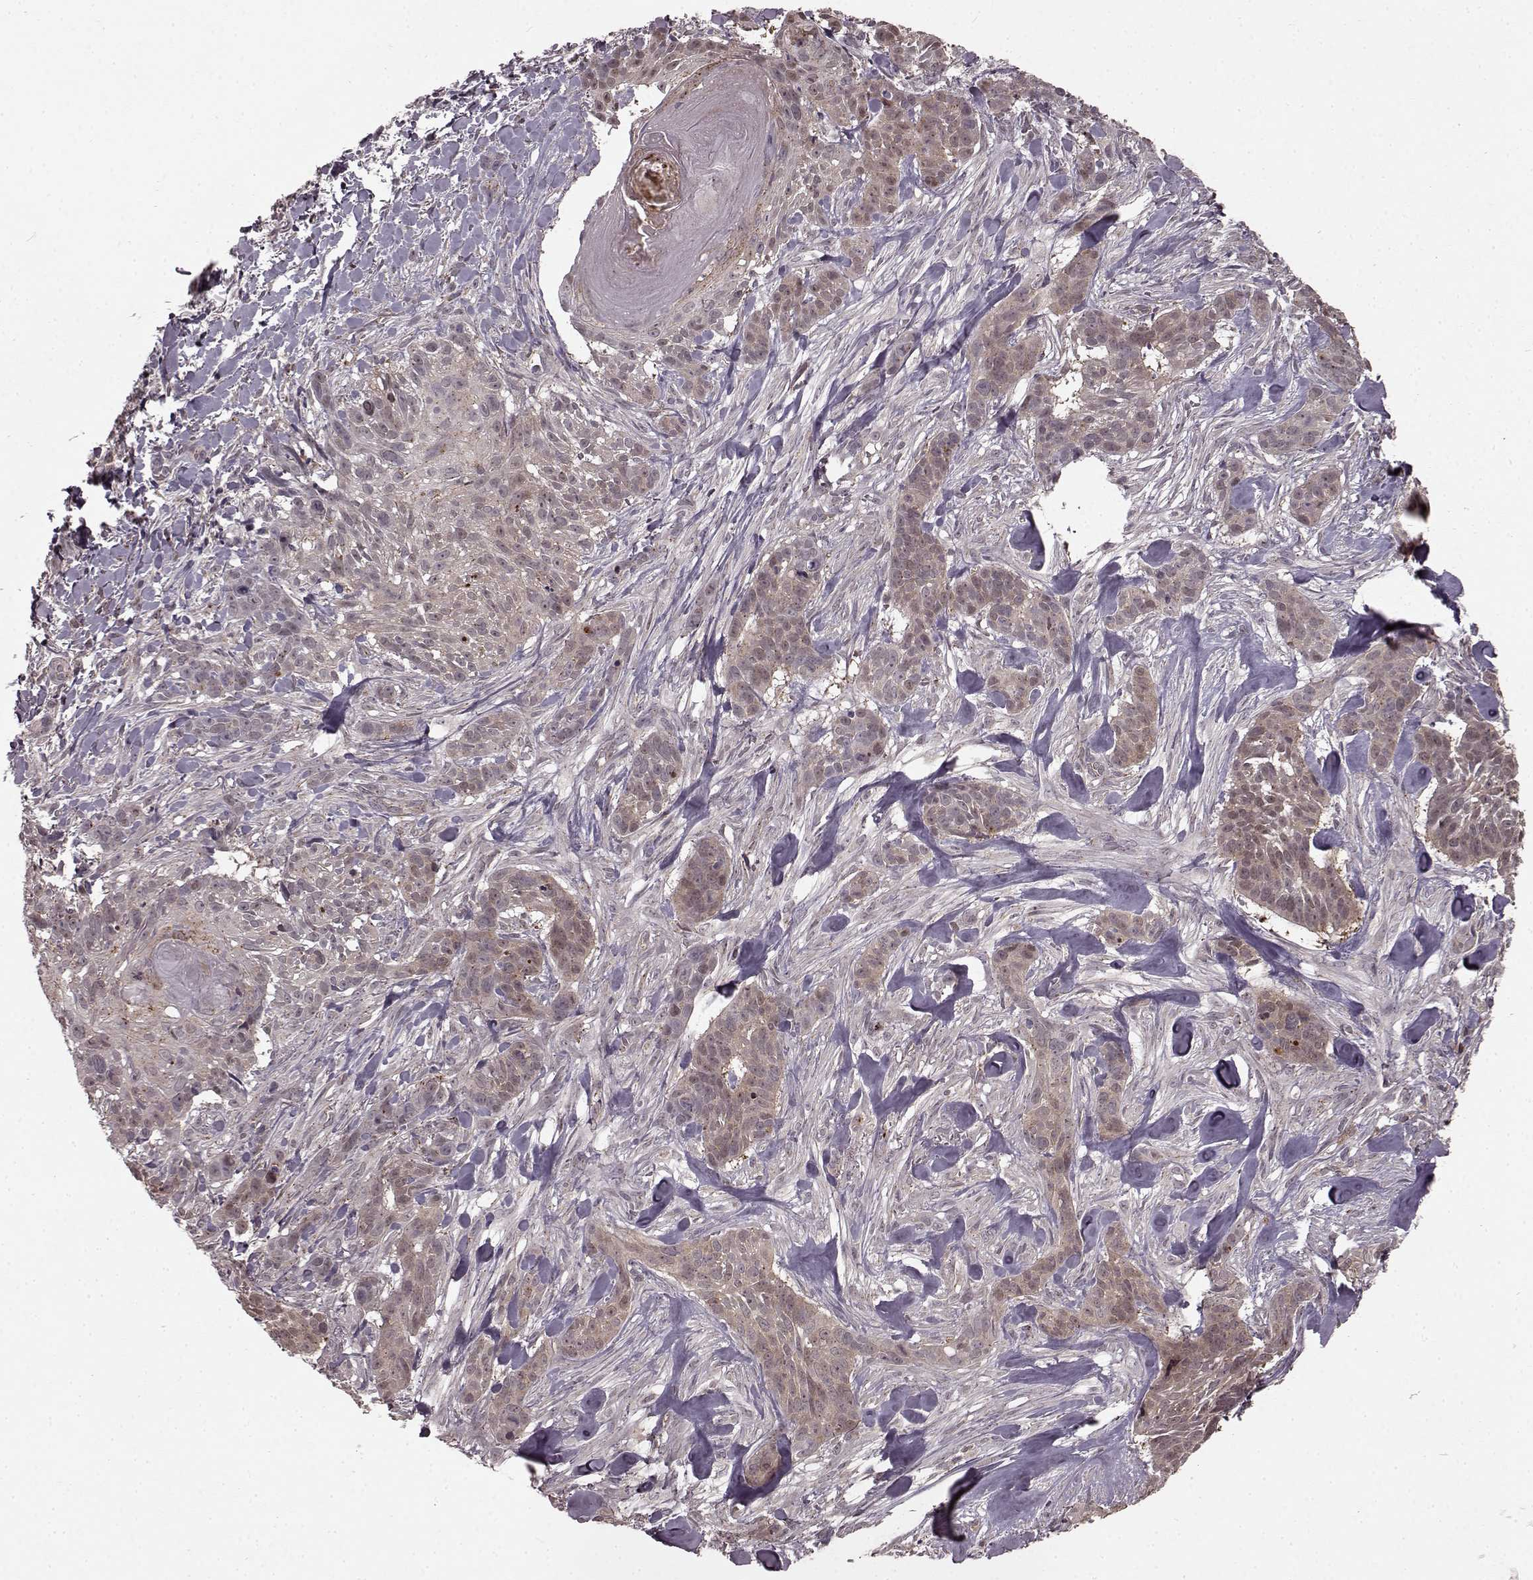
{"staining": {"intensity": "weak", "quantity": "25%-75%", "location": "cytoplasmic/membranous"}, "tissue": "skin cancer", "cell_type": "Tumor cells", "image_type": "cancer", "snomed": [{"axis": "morphology", "description": "Basal cell carcinoma"}, {"axis": "topography", "description": "Skin"}], "caption": "Skin cancer (basal cell carcinoma) stained with a protein marker shows weak staining in tumor cells.", "gene": "GSS", "patient": {"sex": "male", "age": 87}}